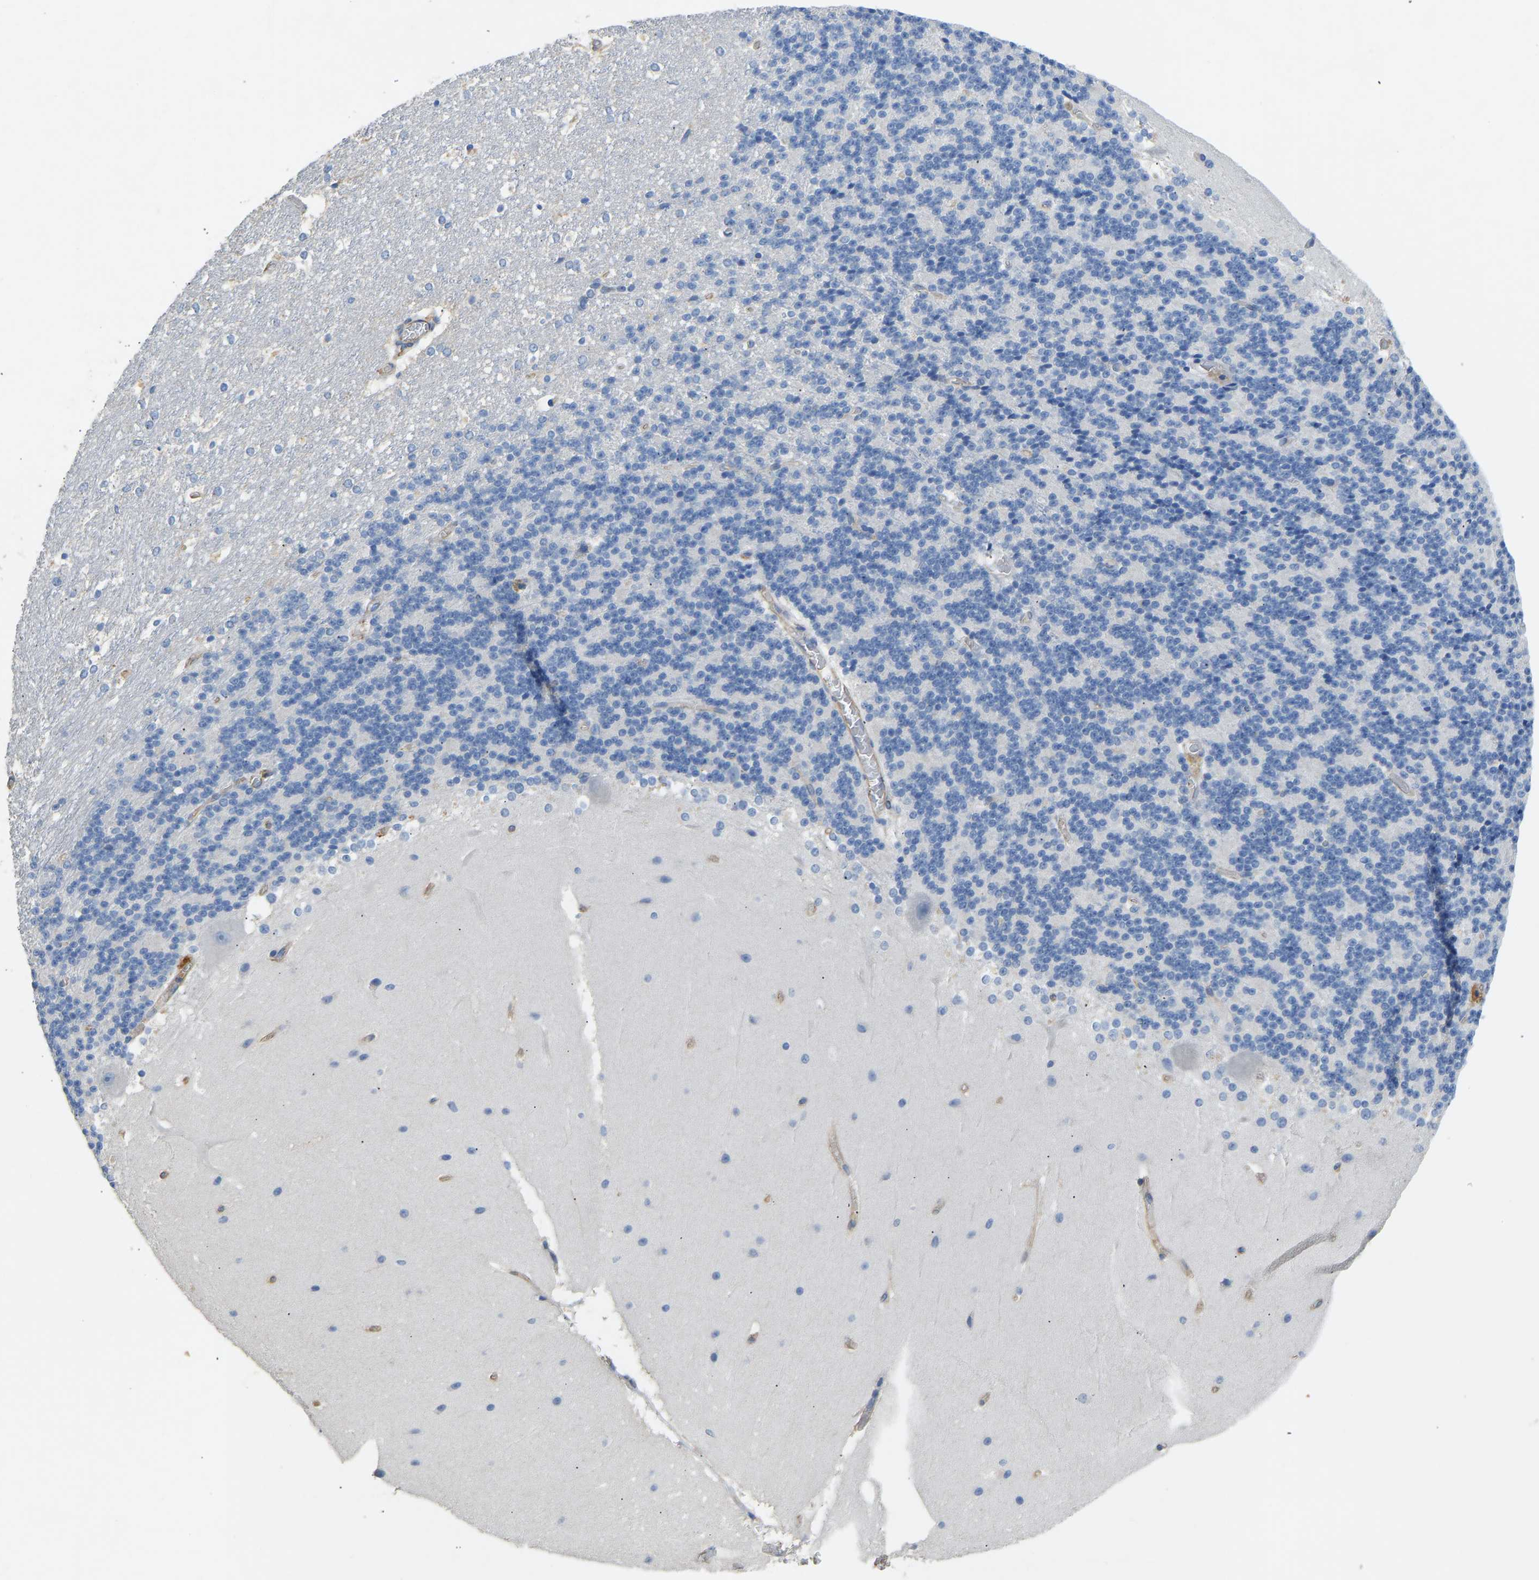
{"staining": {"intensity": "negative", "quantity": "none", "location": "none"}, "tissue": "cerebellum", "cell_type": "Cells in granular layer", "image_type": "normal", "snomed": [{"axis": "morphology", "description": "Normal tissue, NOS"}, {"axis": "topography", "description": "Cerebellum"}], "caption": "Immunohistochemistry of unremarkable human cerebellum displays no positivity in cells in granular layer.", "gene": "TECTA", "patient": {"sex": "female", "age": 19}}